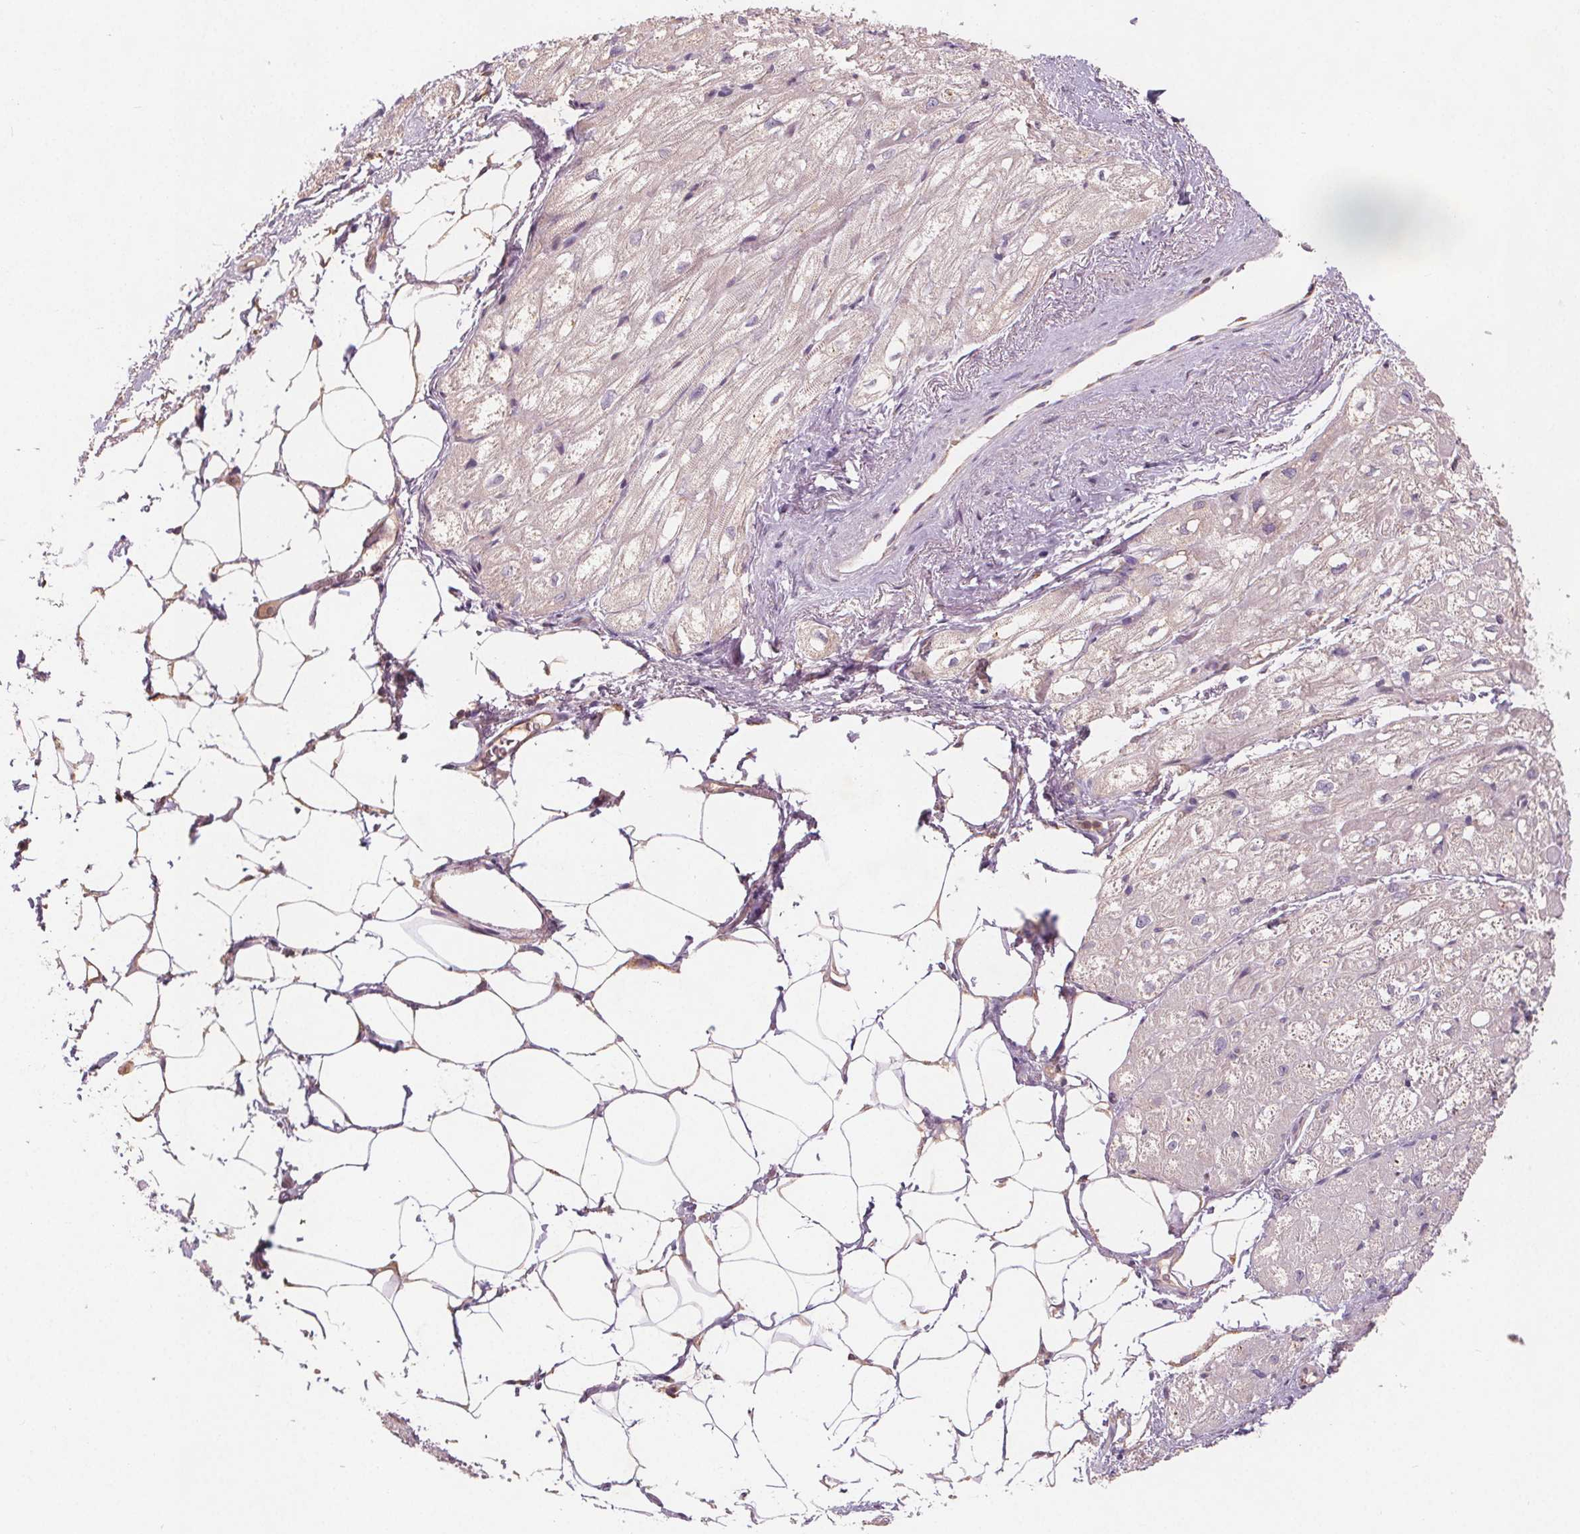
{"staining": {"intensity": "negative", "quantity": "none", "location": "none"}, "tissue": "heart muscle", "cell_type": "Cardiomyocytes", "image_type": "normal", "snomed": [{"axis": "morphology", "description": "Normal tissue, NOS"}, {"axis": "topography", "description": "Heart"}], "caption": "This is an immunohistochemistry (IHC) image of normal heart muscle. There is no expression in cardiomyocytes.", "gene": "TMEM80", "patient": {"sex": "female", "age": 69}}